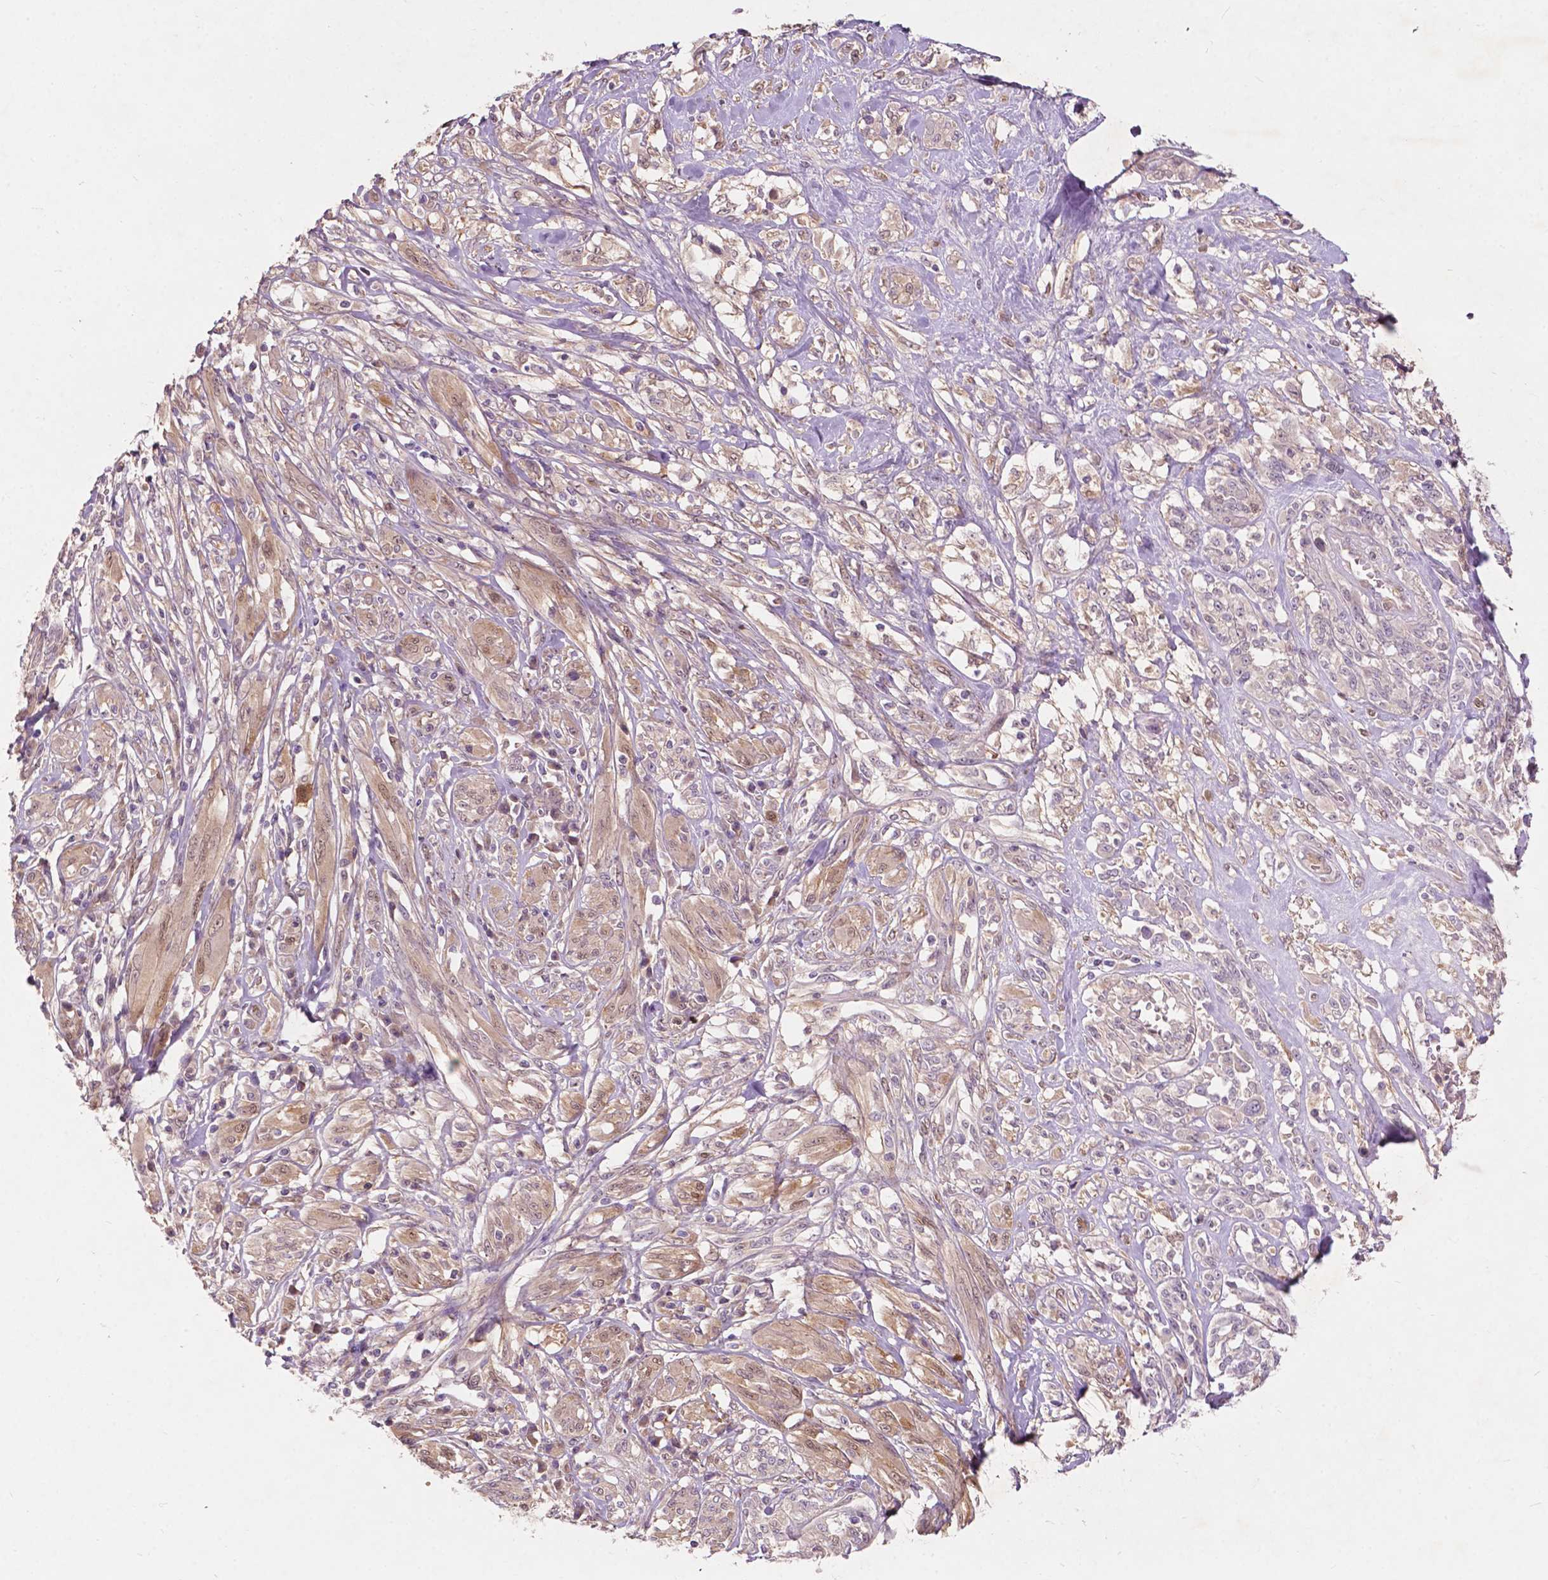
{"staining": {"intensity": "weak", "quantity": "25%-75%", "location": "cytoplasmic/membranous"}, "tissue": "melanoma", "cell_type": "Tumor cells", "image_type": "cancer", "snomed": [{"axis": "morphology", "description": "Malignant melanoma, NOS"}, {"axis": "topography", "description": "Skin"}], "caption": "There is low levels of weak cytoplasmic/membranous staining in tumor cells of malignant melanoma, as demonstrated by immunohistochemical staining (brown color).", "gene": "GPR37", "patient": {"sex": "female", "age": 91}}